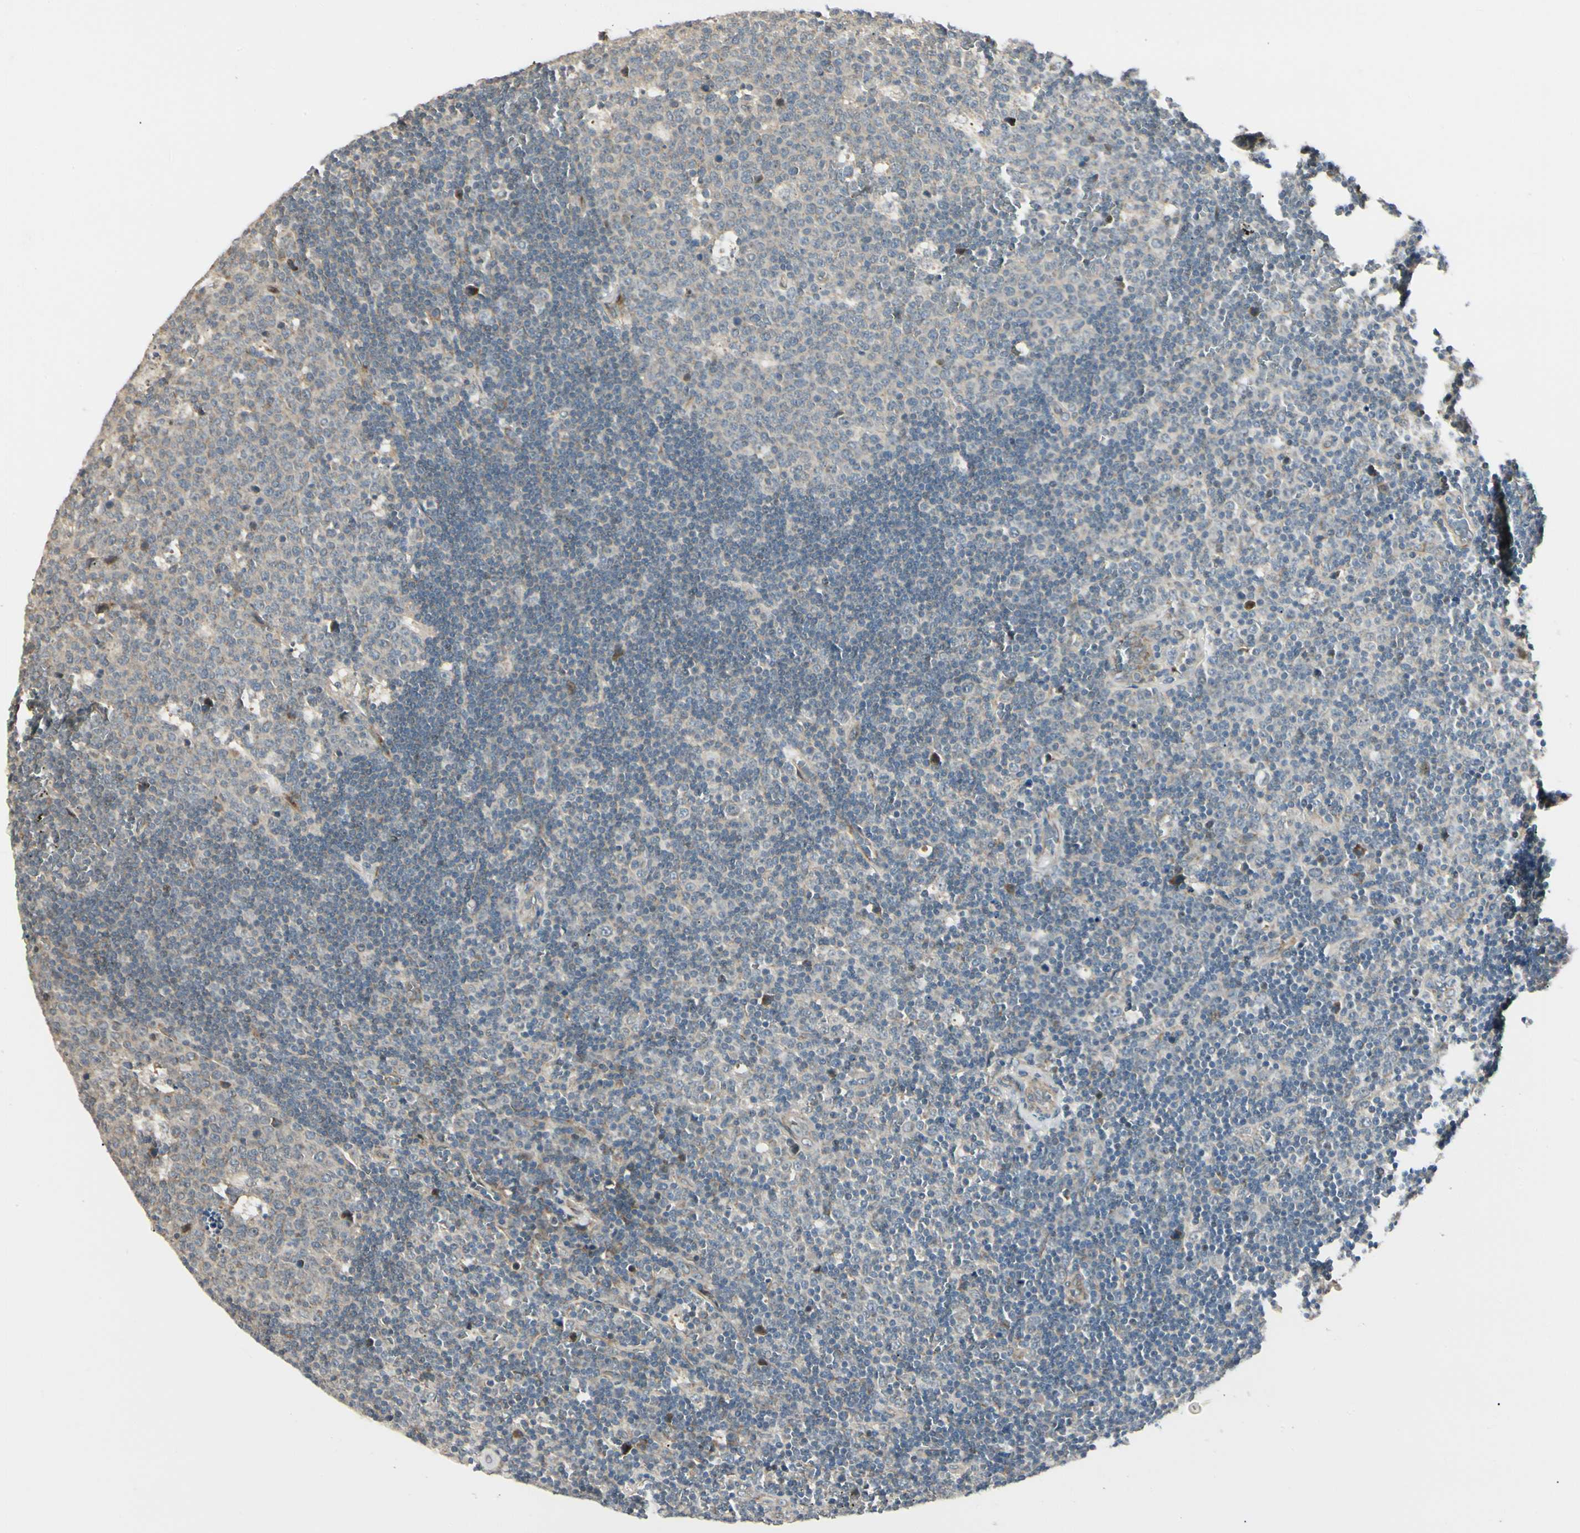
{"staining": {"intensity": "moderate", "quantity": ">75%", "location": "cytoplasmic/membranous"}, "tissue": "lymph node", "cell_type": "Germinal center cells", "image_type": "normal", "snomed": [{"axis": "morphology", "description": "Normal tissue, NOS"}, {"axis": "topography", "description": "Lymph node"}, {"axis": "topography", "description": "Salivary gland"}], "caption": "Lymph node stained for a protein displays moderate cytoplasmic/membranous positivity in germinal center cells.", "gene": "P4HA3", "patient": {"sex": "male", "age": 8}}